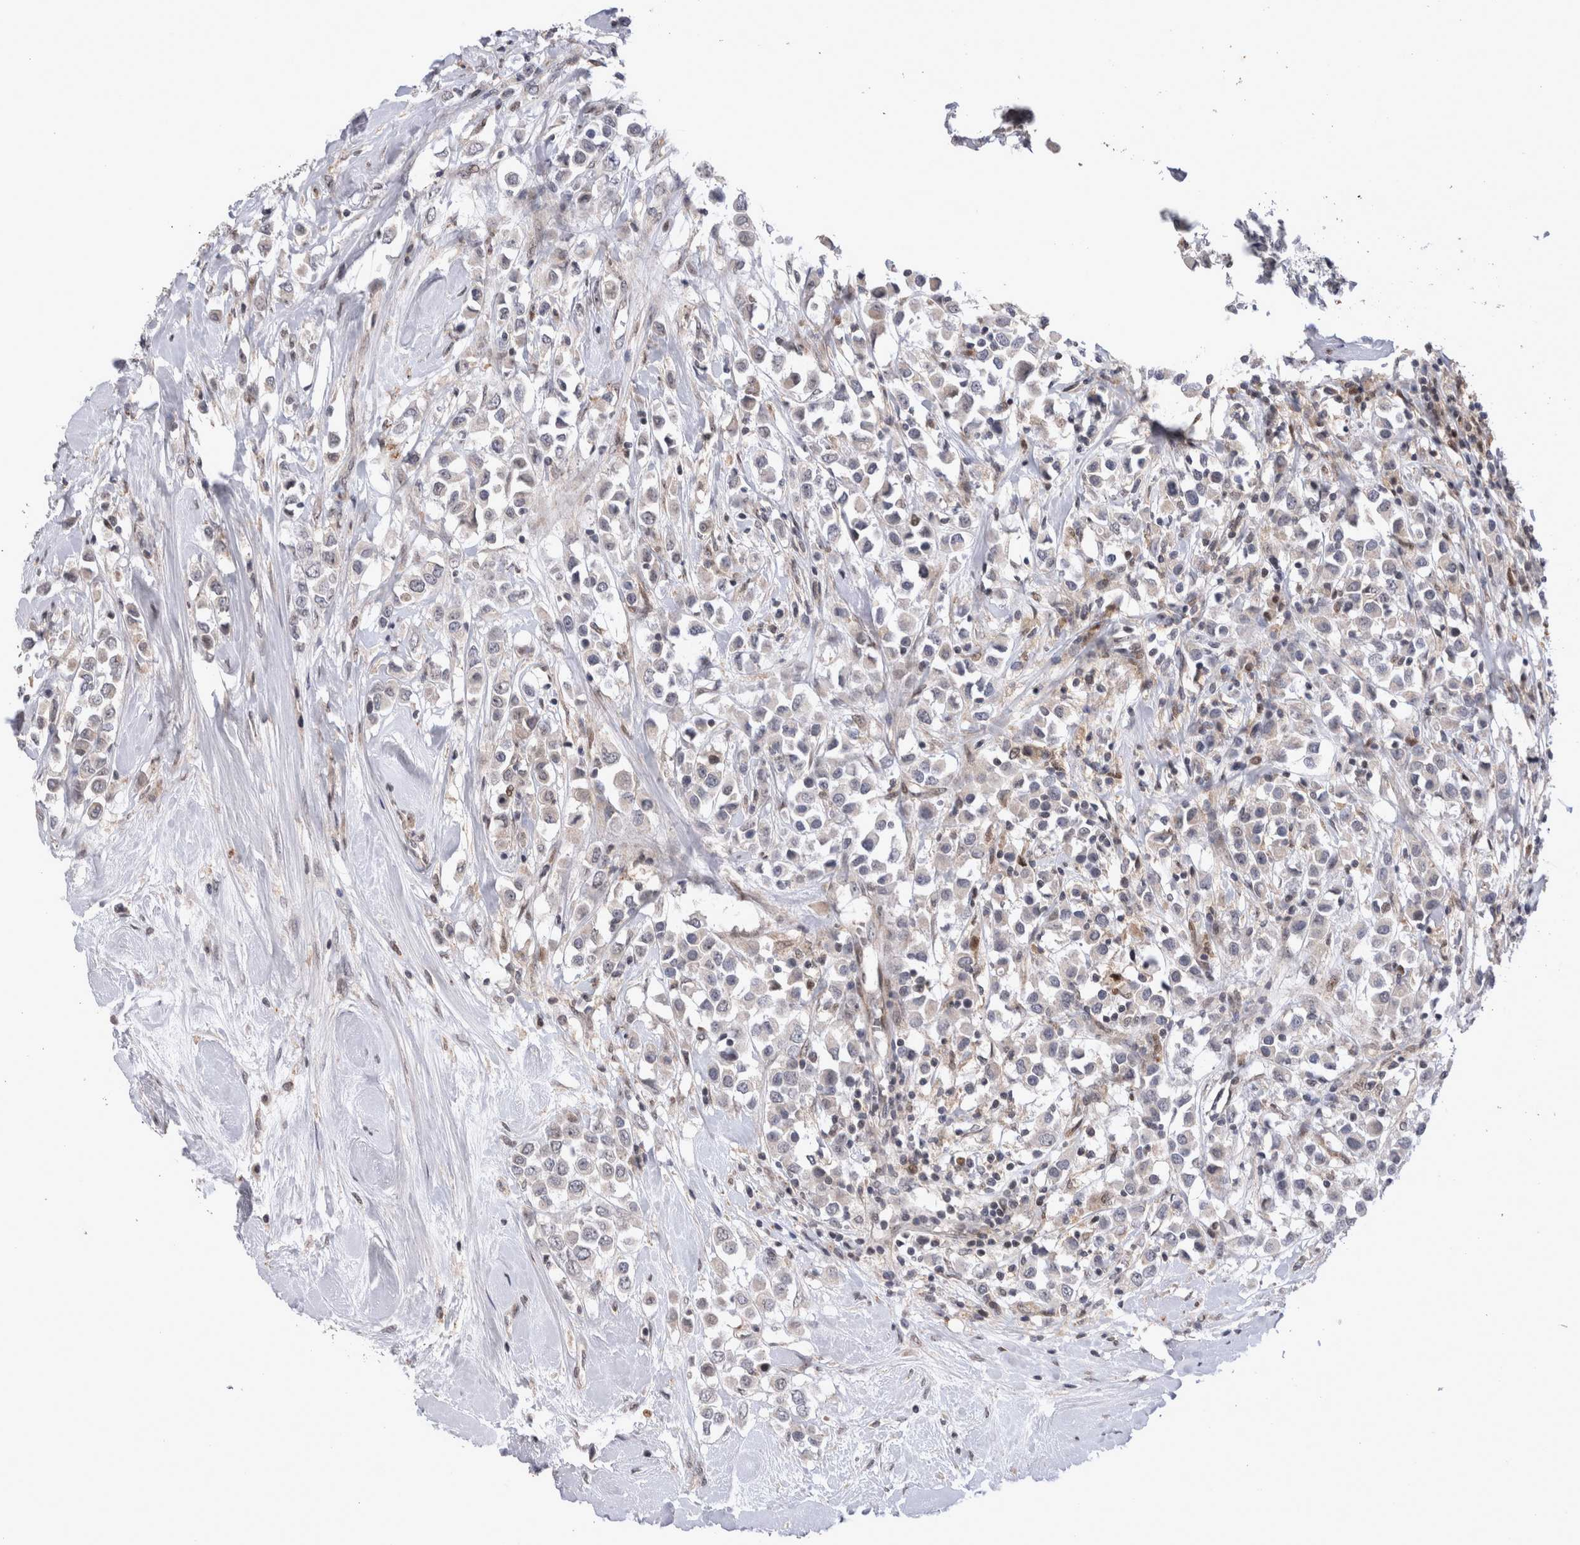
{"staining": {"intensity": "negative", "quantity": "none", "location": "none"}, "tissue": "breast cancer", "cell_type": "Tumor cells", "image_type": "cancer", "snomed": [{"axis": "morphology", "description": "Duct carcinoma"}, {"axis": "topography", "description": "Breast"}], "caption": "Protein analysis of breast cancer (intraductal carcinoma) demonstrates no significant positivity in tumor cells.", "gene": "STK11", "patient": {"sex": "female", "age": 61}}